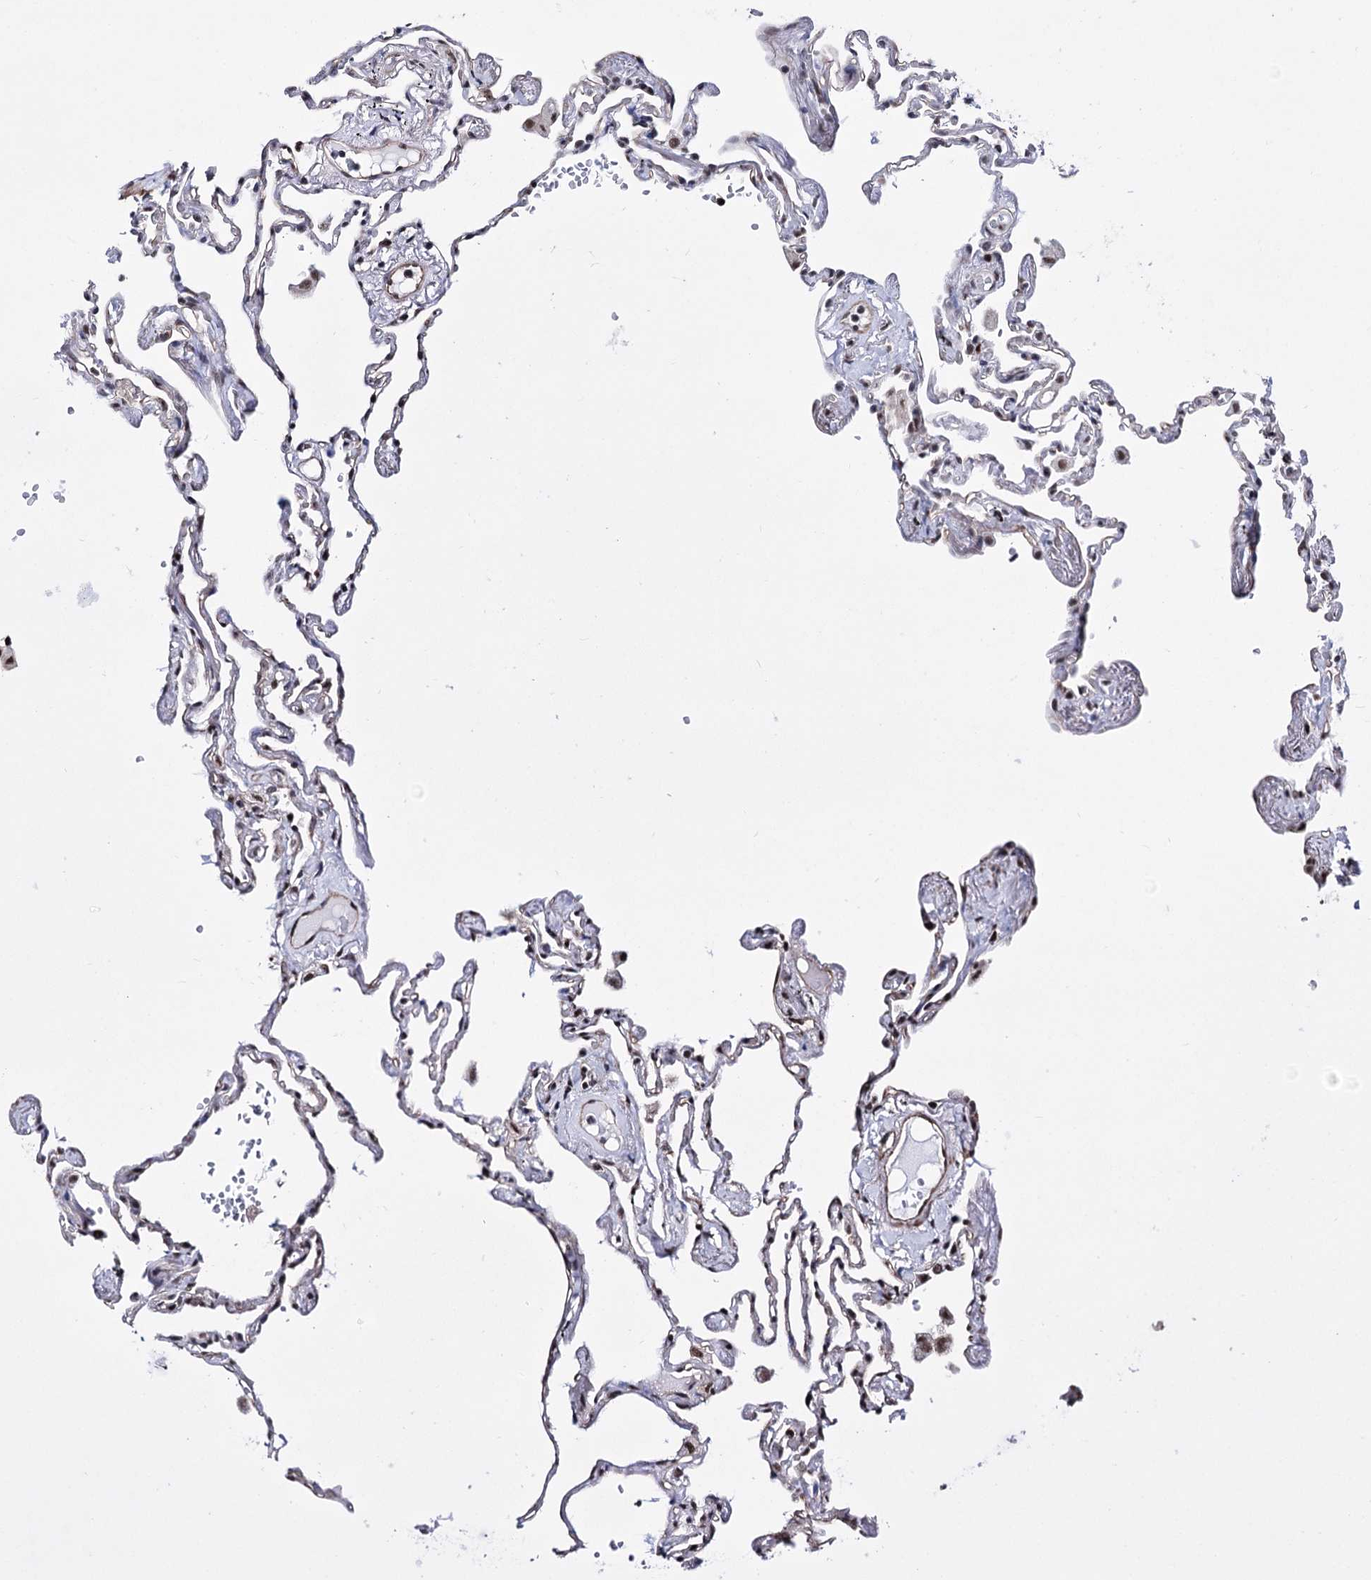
{"staining": {"intensity": "moderate", "quantity": "25%-75%", "location": "nuclear"}, "tissue": "lung", "cell_type": "Alveolar cells", "image_type": "normal", "snomed": [{"axis": "morphology", "description": "Normal tissue, NOS"}, {"axis": "topography", "description": "Lung"}], "caption": "A photomicrograph of human lung stained for a protein shows moderate nuclear brown staining in alveolar cells.", "gene": "CHMP7", "patient": {"sex": "female", "age": 67}}